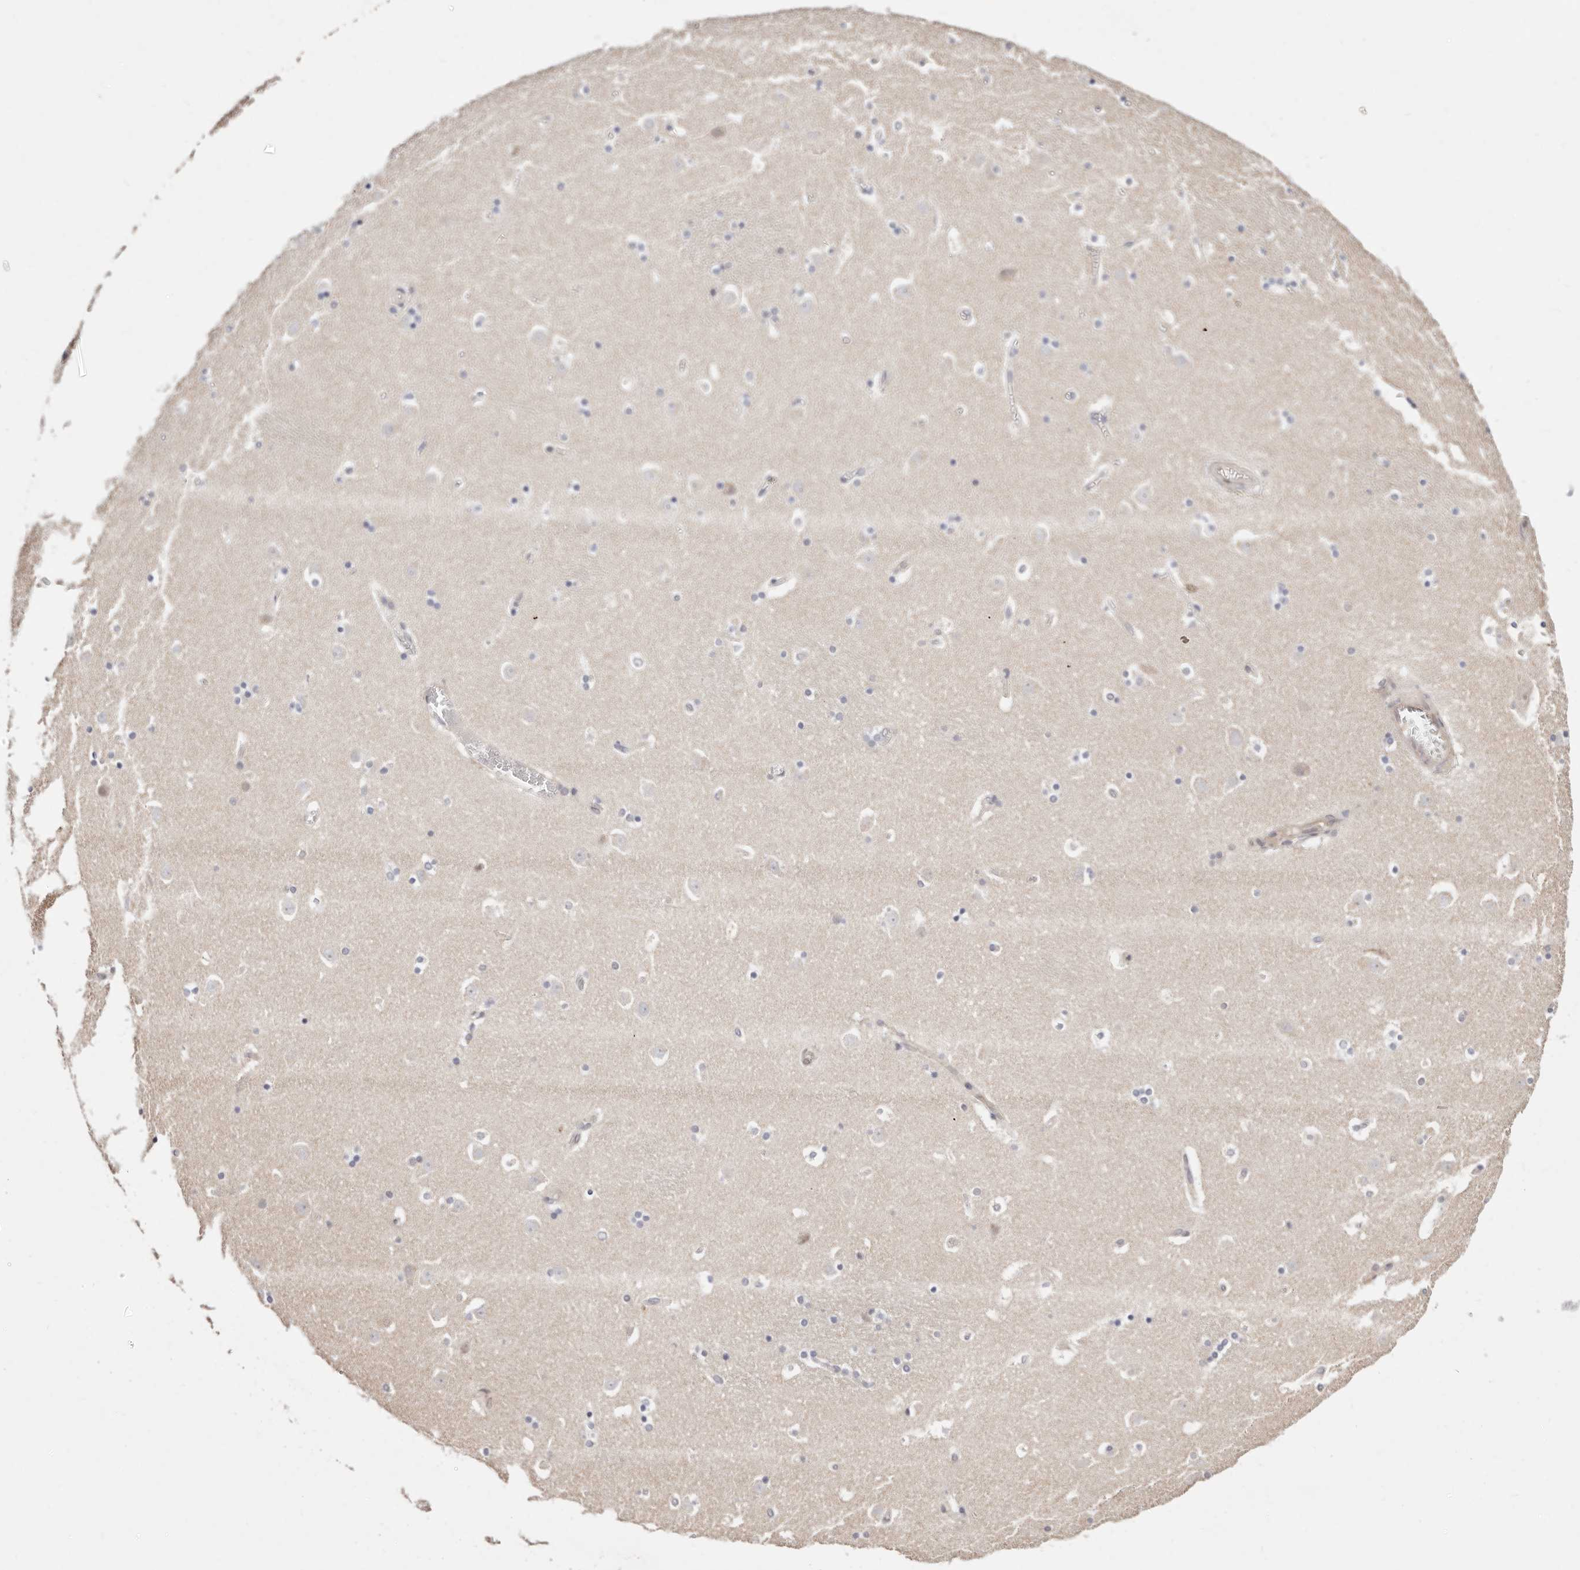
{"staining": {"intensity": "negative", "quantity": "none", "location": "none"}, "tissue": "caudate", "cell_type": "Glial cells", "image_type": "normal", "snomed": [{"axis": "morphology", "description": "Normal tissue, NOS"}, {"axis": "topography", "description": "Lateral ventricle wall"}], "caption": "This micrograph is of unremarkable caudate stained with IHC to label a protein in brown with the nuclei are counter-stained blue. There is no positivity in glial cells. (IHC, brightfield microscopy, high magnification).", "gene": "STAT5A", "patient": {"sex": "male", "age": 45}}